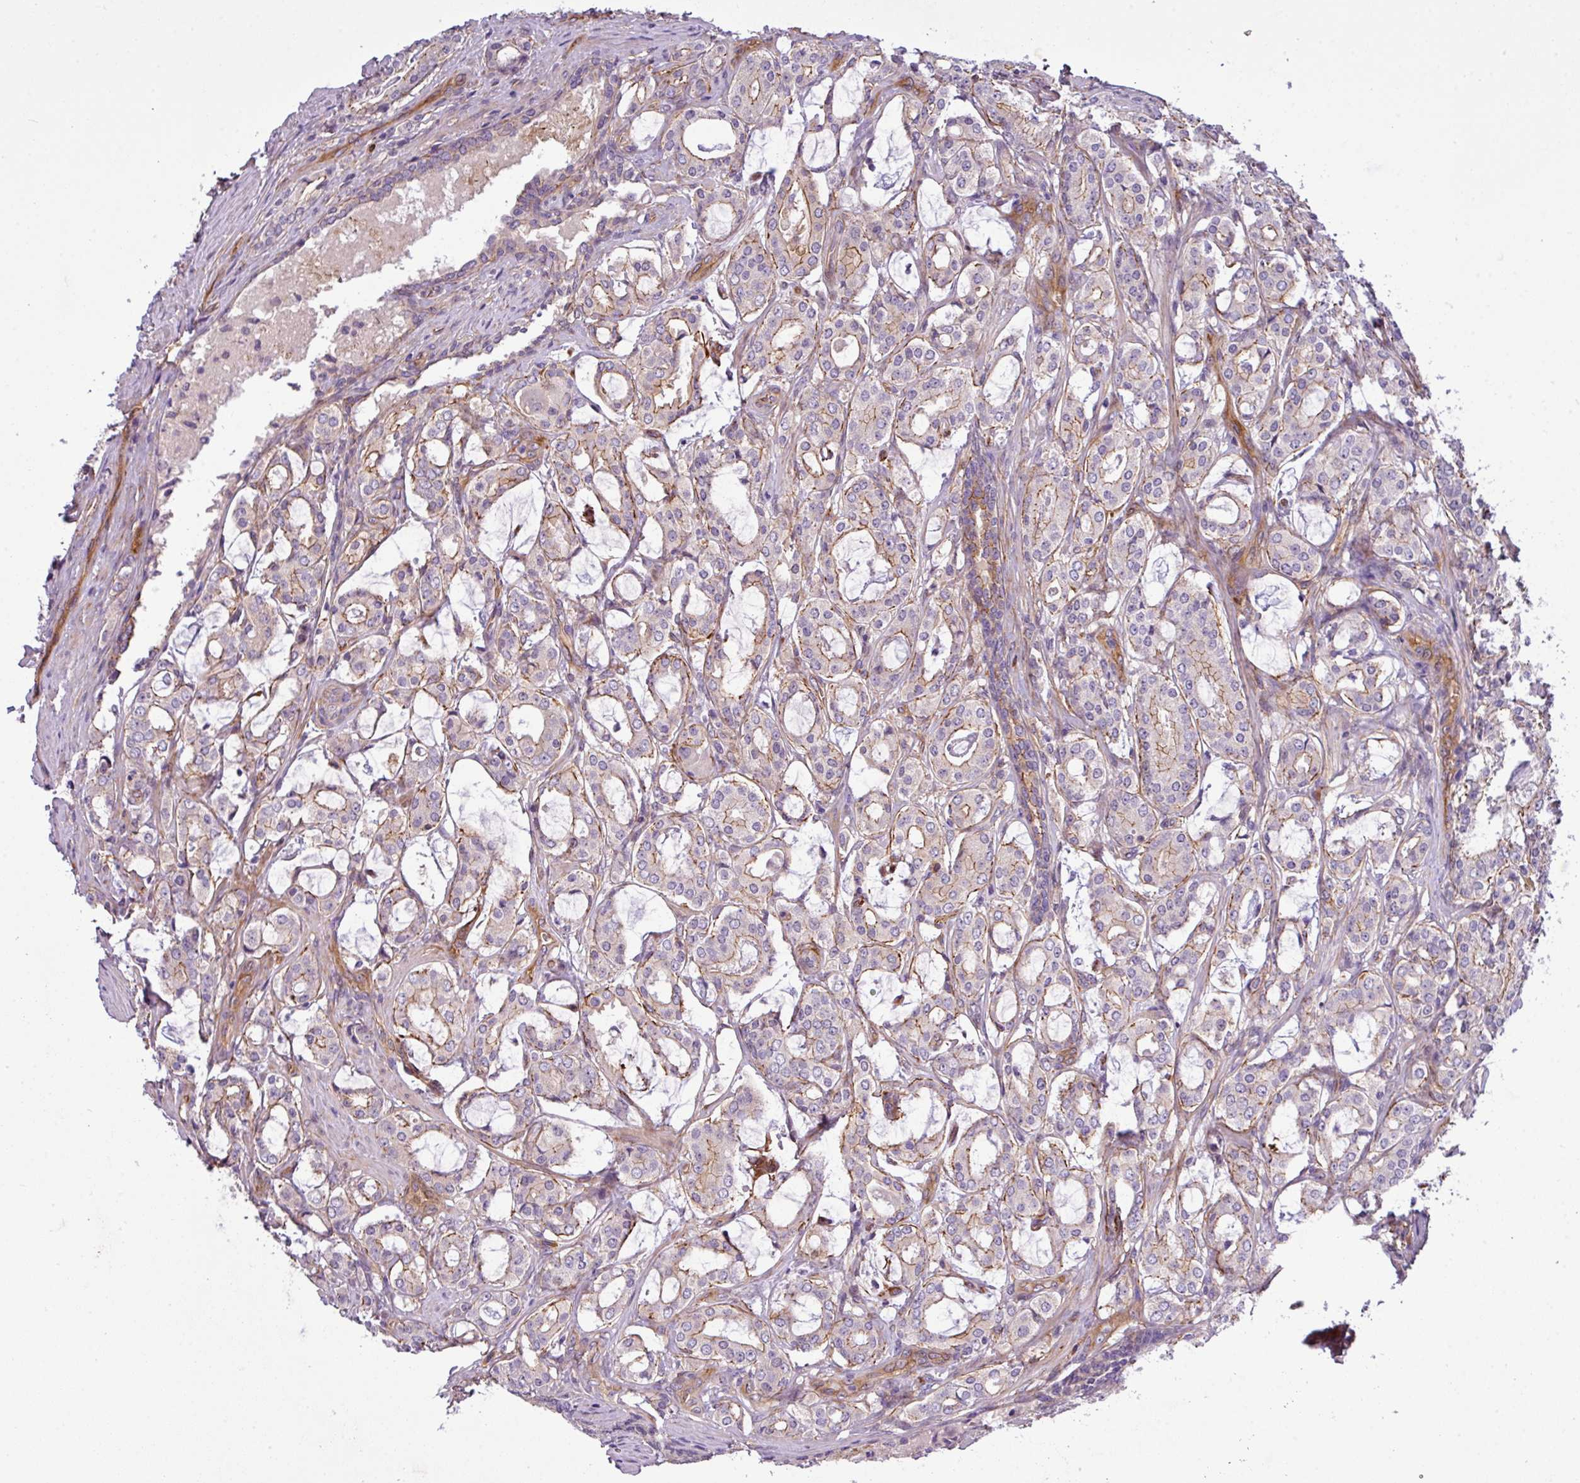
{"staining": {"intensity": "moderate", "quantity": "25%-75%", "location": "cytoplasmic/membranous"}, "tissue": "prostate cancer", "cell_type": "Tumor cells", "image_type": "cancer", "snomed": [{"axis": "morphology", "description": "Adenocarcinoma, High grade"}, {"axis": "topography", "description": "Prostate"}], "caption": "This histopathology image shows adenocarcinoma (high-grade) (prostate) stained with immunohistochemistry (IHC) to label a protein in brown. The cytoplasmic/membranous of tumor cells show moderate positivity for the protein. Nuclei are counter-stained blue.", "gene": "PARD6A", "patient": {"sex": "male", "age": 63}}